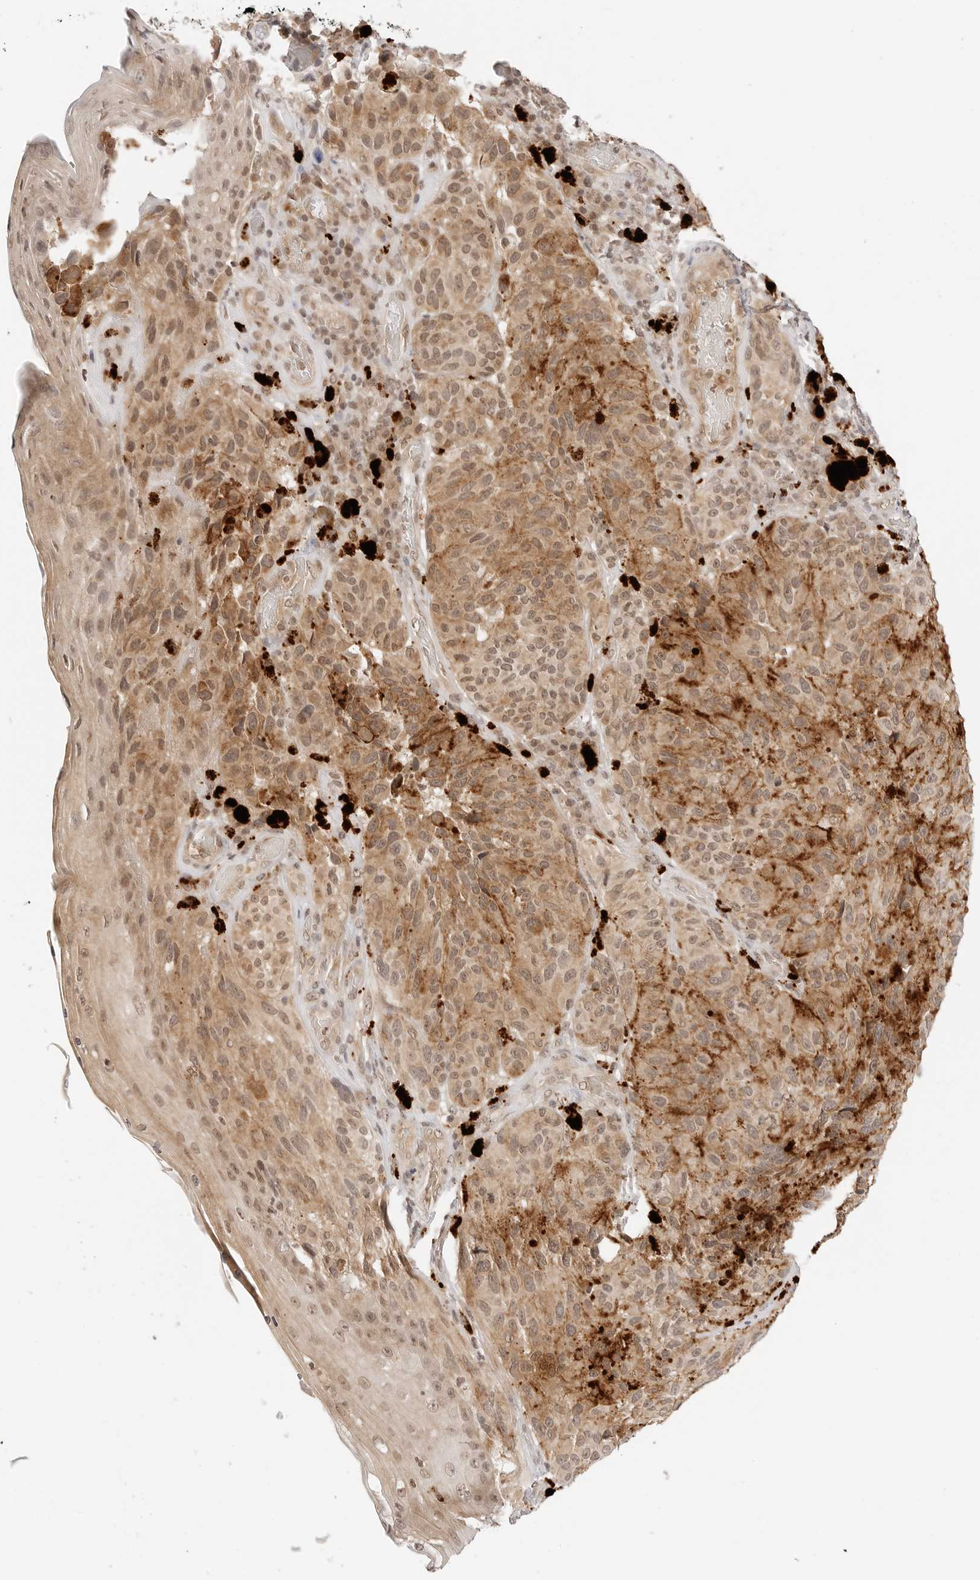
{"staining": {"intensity": "moderate", "quantity": ">75%", "location": "cytoplasmic/membranous,nuclear"}, "tissue": "melanoma", "cell_type": "Tumor cells", "image_type": "cancer", "snomed": [{"axis": "morphology", "description": "Malignant melanoma, NOS"}, {"axis": "topography", "description": "Skin"}], "caption": "This micrograph shows immunohistochemistry (IHC) staining of human malignant melanoma, with medium moderate cytoplasmic/membranous and nuclear staining in approximately >75% of tumor cells.", "gene": "GPR34", "patient": {"sex": "female", "age": 73}}